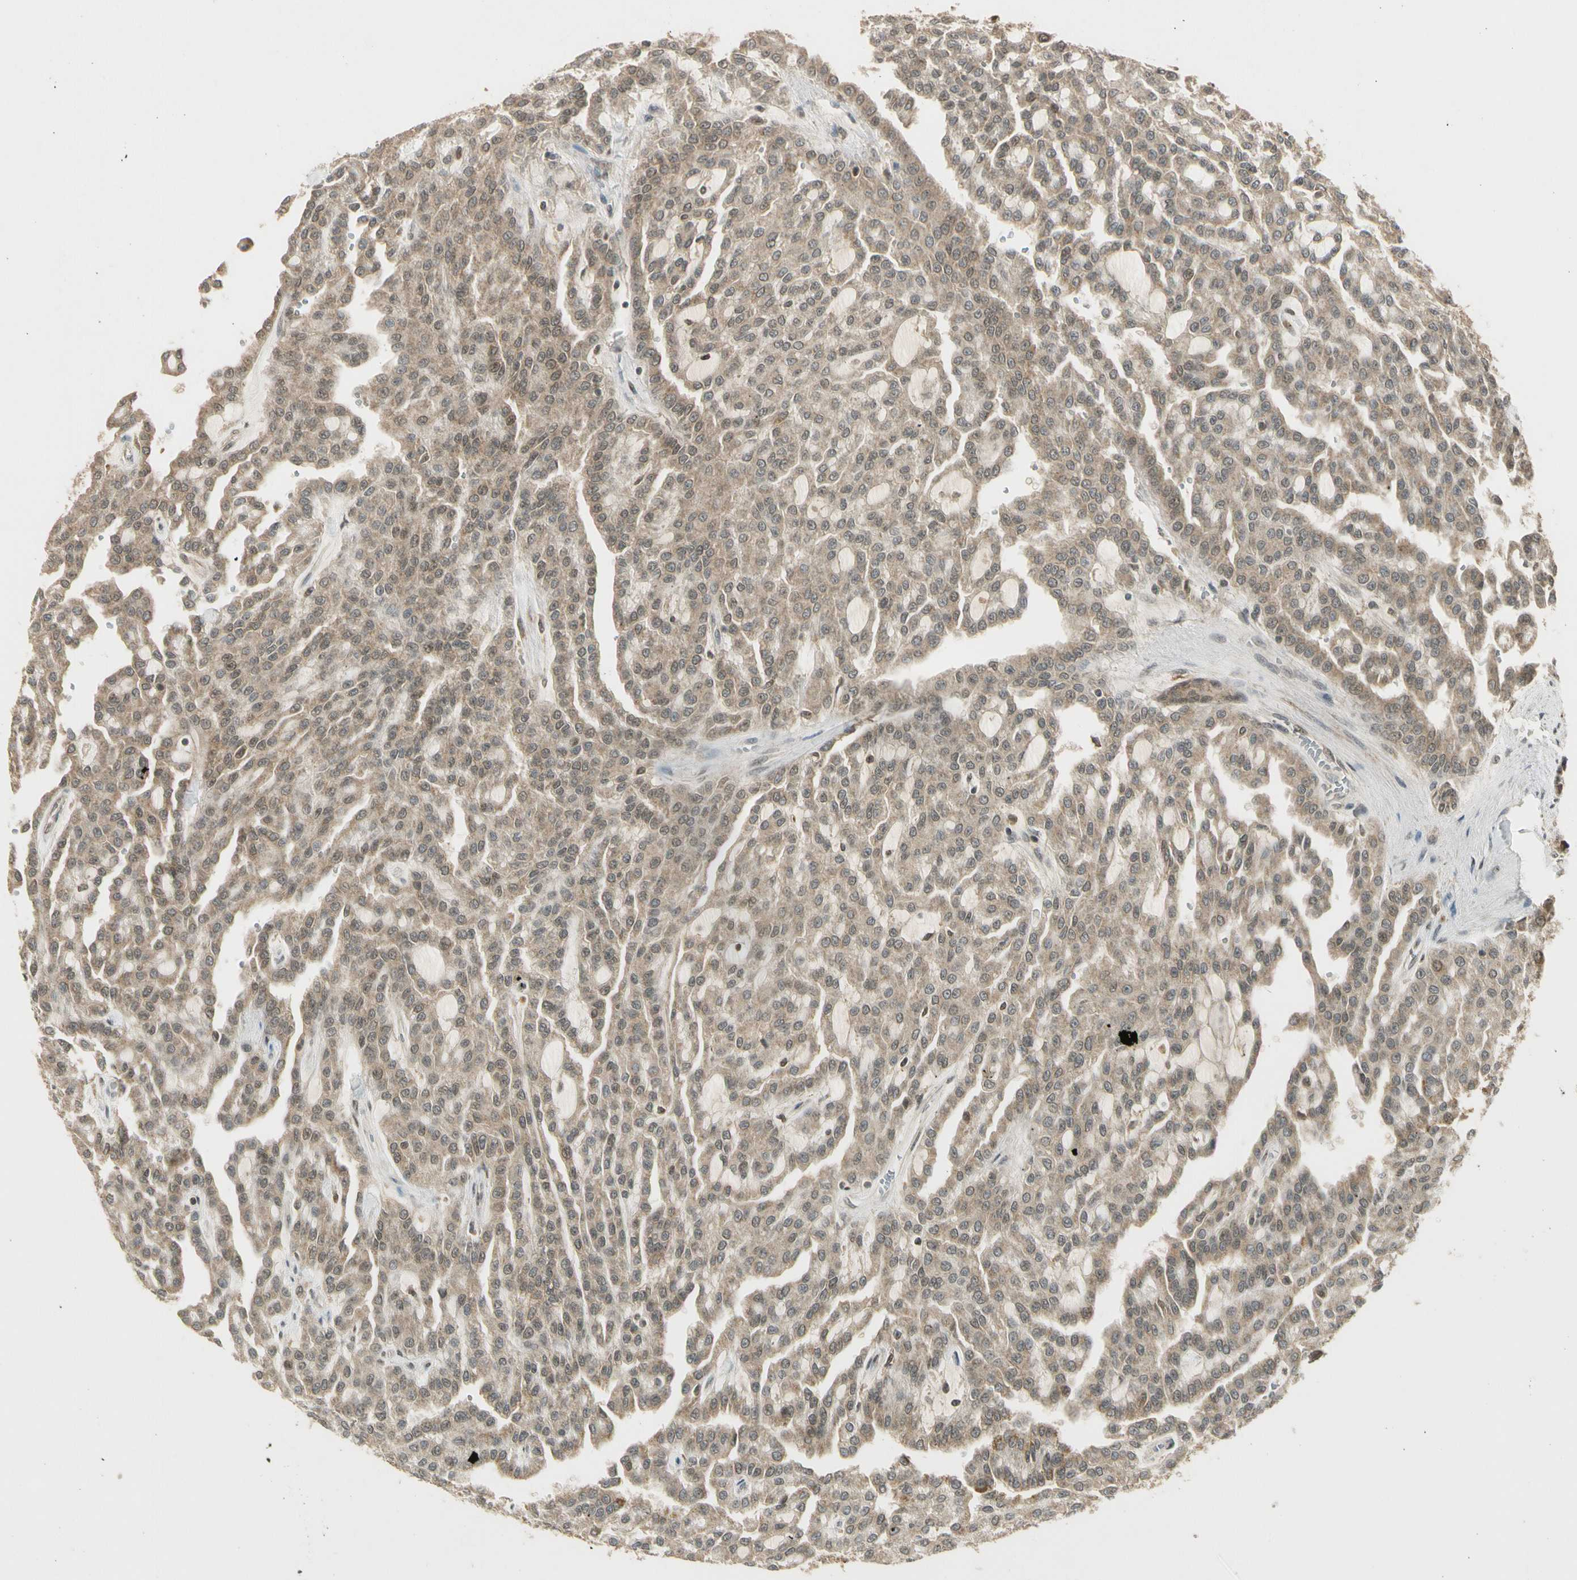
{"staining": {"intensity": "weak", "quantity": ">75%", "location": "cytoplasmic/membranous,nuclear"}, "tissue": "renal cancer", "cell_type": "Tumor cells", "image_type": "cancer", "snomed": [{"axis": "morphology", "description": "Adenocarcinoma, NOS"}, {"axis": "topography", "description": "Kidney"}], "caption": "DAB immunohistochemical staining of human renal adenocarcinoma exhibits weak cytoplasmic/membranous and nuclear protein staining in about >75% of tumor cells.", "gene": "ZNF135", "patient": {"sex": "male", "age": 63}}